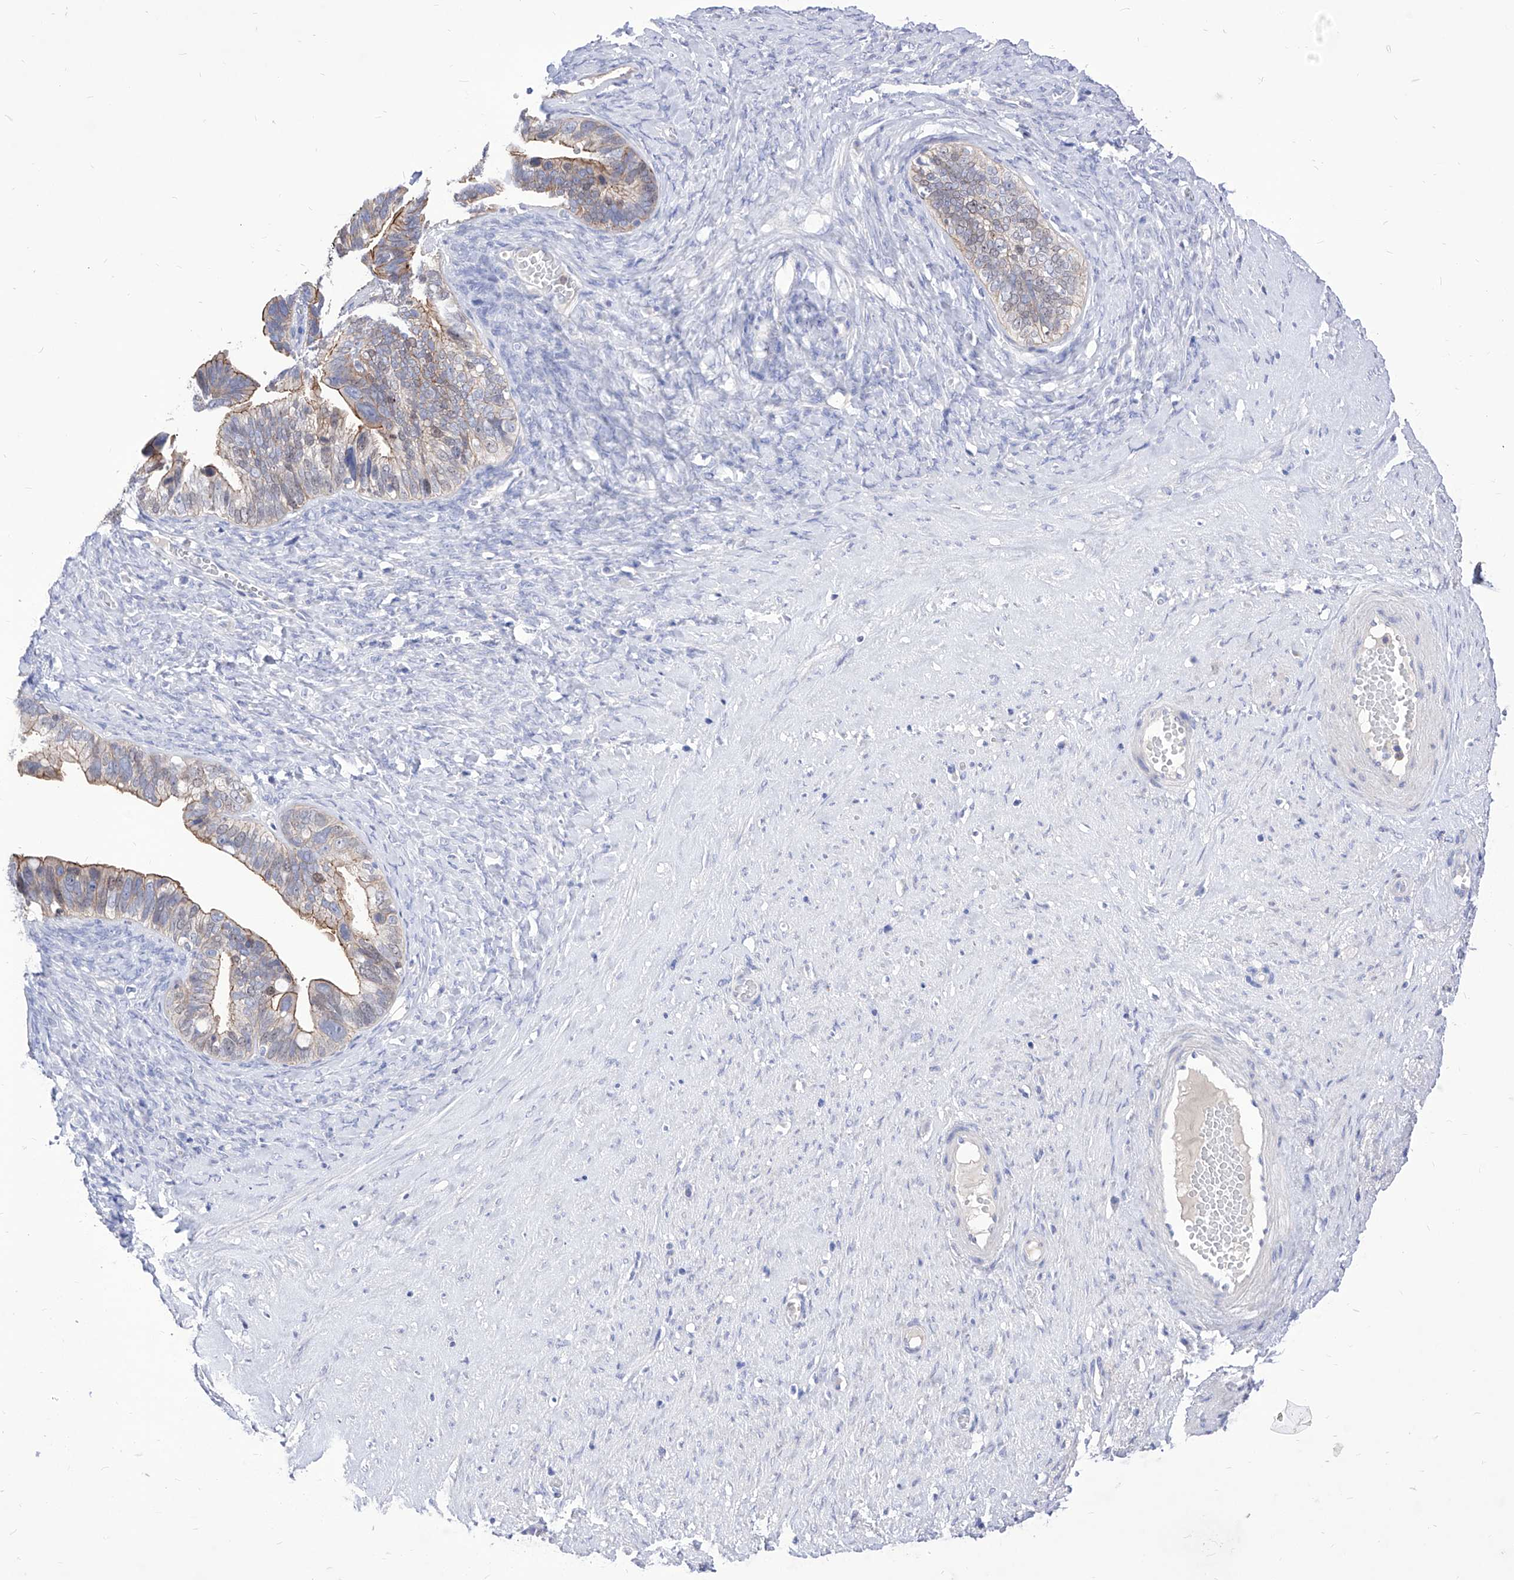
{"staining": {"intensity": "strong", "quantity": "25%-75%", "location": "cytoplasmic/membranous"}, "tissue": "ovarian cancer", "cell_type": "Tumor cells", "image_type": "cancer", "snomed": [{"axis": "morphology", "description": "Cystadenocarcinoma, serous, NOS"}, {"axis": "topography", "description": "Ovary"}], "caption": "Tumor cells display strong cytoplasmic/membranous positivity in about 25%-75% of cells in ovarian serous cystadenocarcinoma.", "gene": "VAX1", "patient": {"sex": "female", "age": 56}}